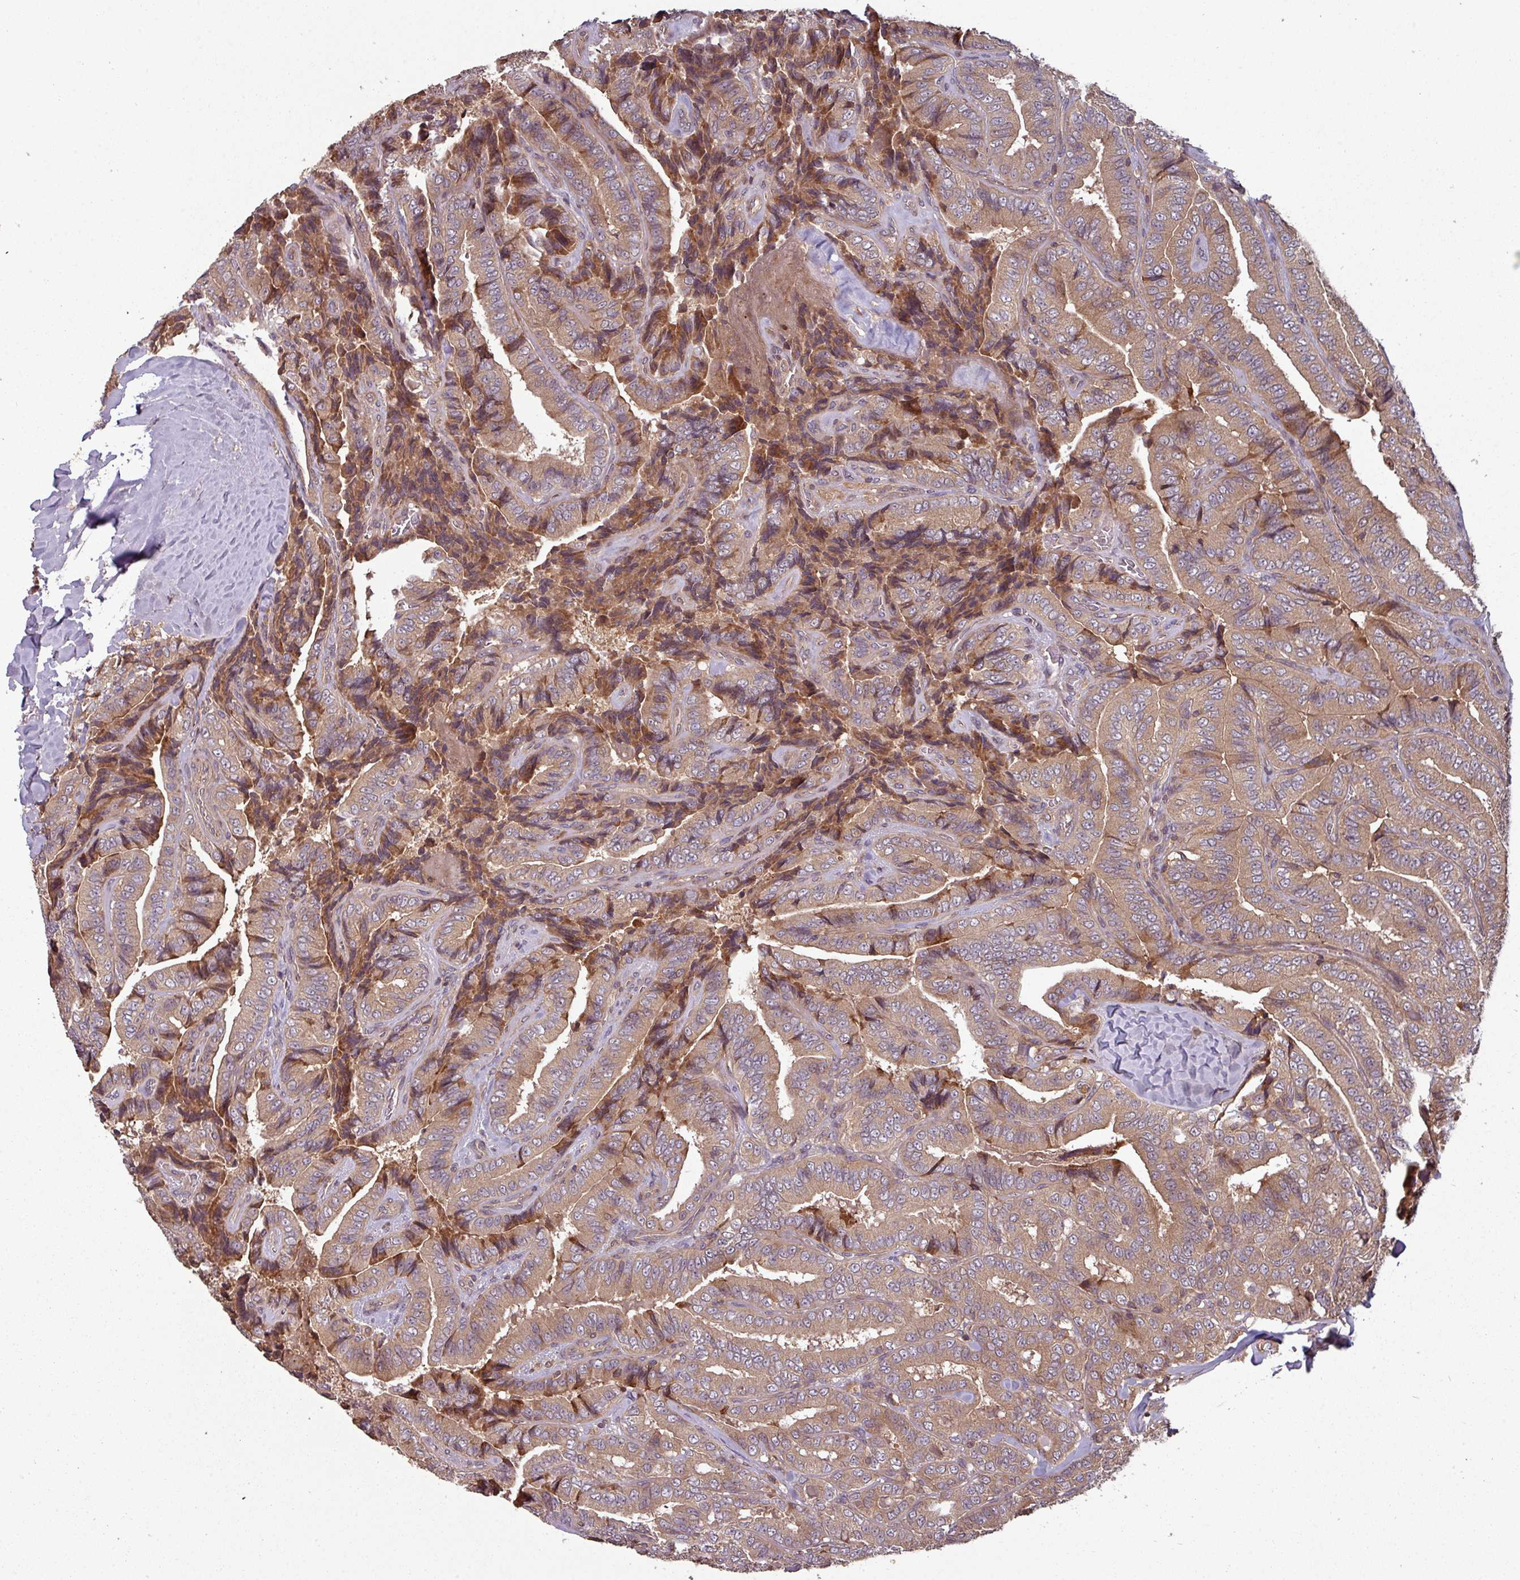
{"staining": {"intensity": "moderate", "quantity": ">75%", "location": "cytoplasmic/membranous"}, "tissue": "thyroid cancer", "cell_type": "Tumor cells", "image_type": "cancer", "snomed": [{"axis": "morphology", "description": "Papillary adenocarcinoma, NOS"}, {"axis": "topography", "description": "Thyroid gland"}], "caption": "A high-resolution micrograph shows immunohistochemistry staining of thyroid cancer, which reveals moderate cytoplasmic/membranous staining in approximately >75% of tumor cells.", "gene": "GSKIP", "patient": {"sex": "male", "age": 61}}